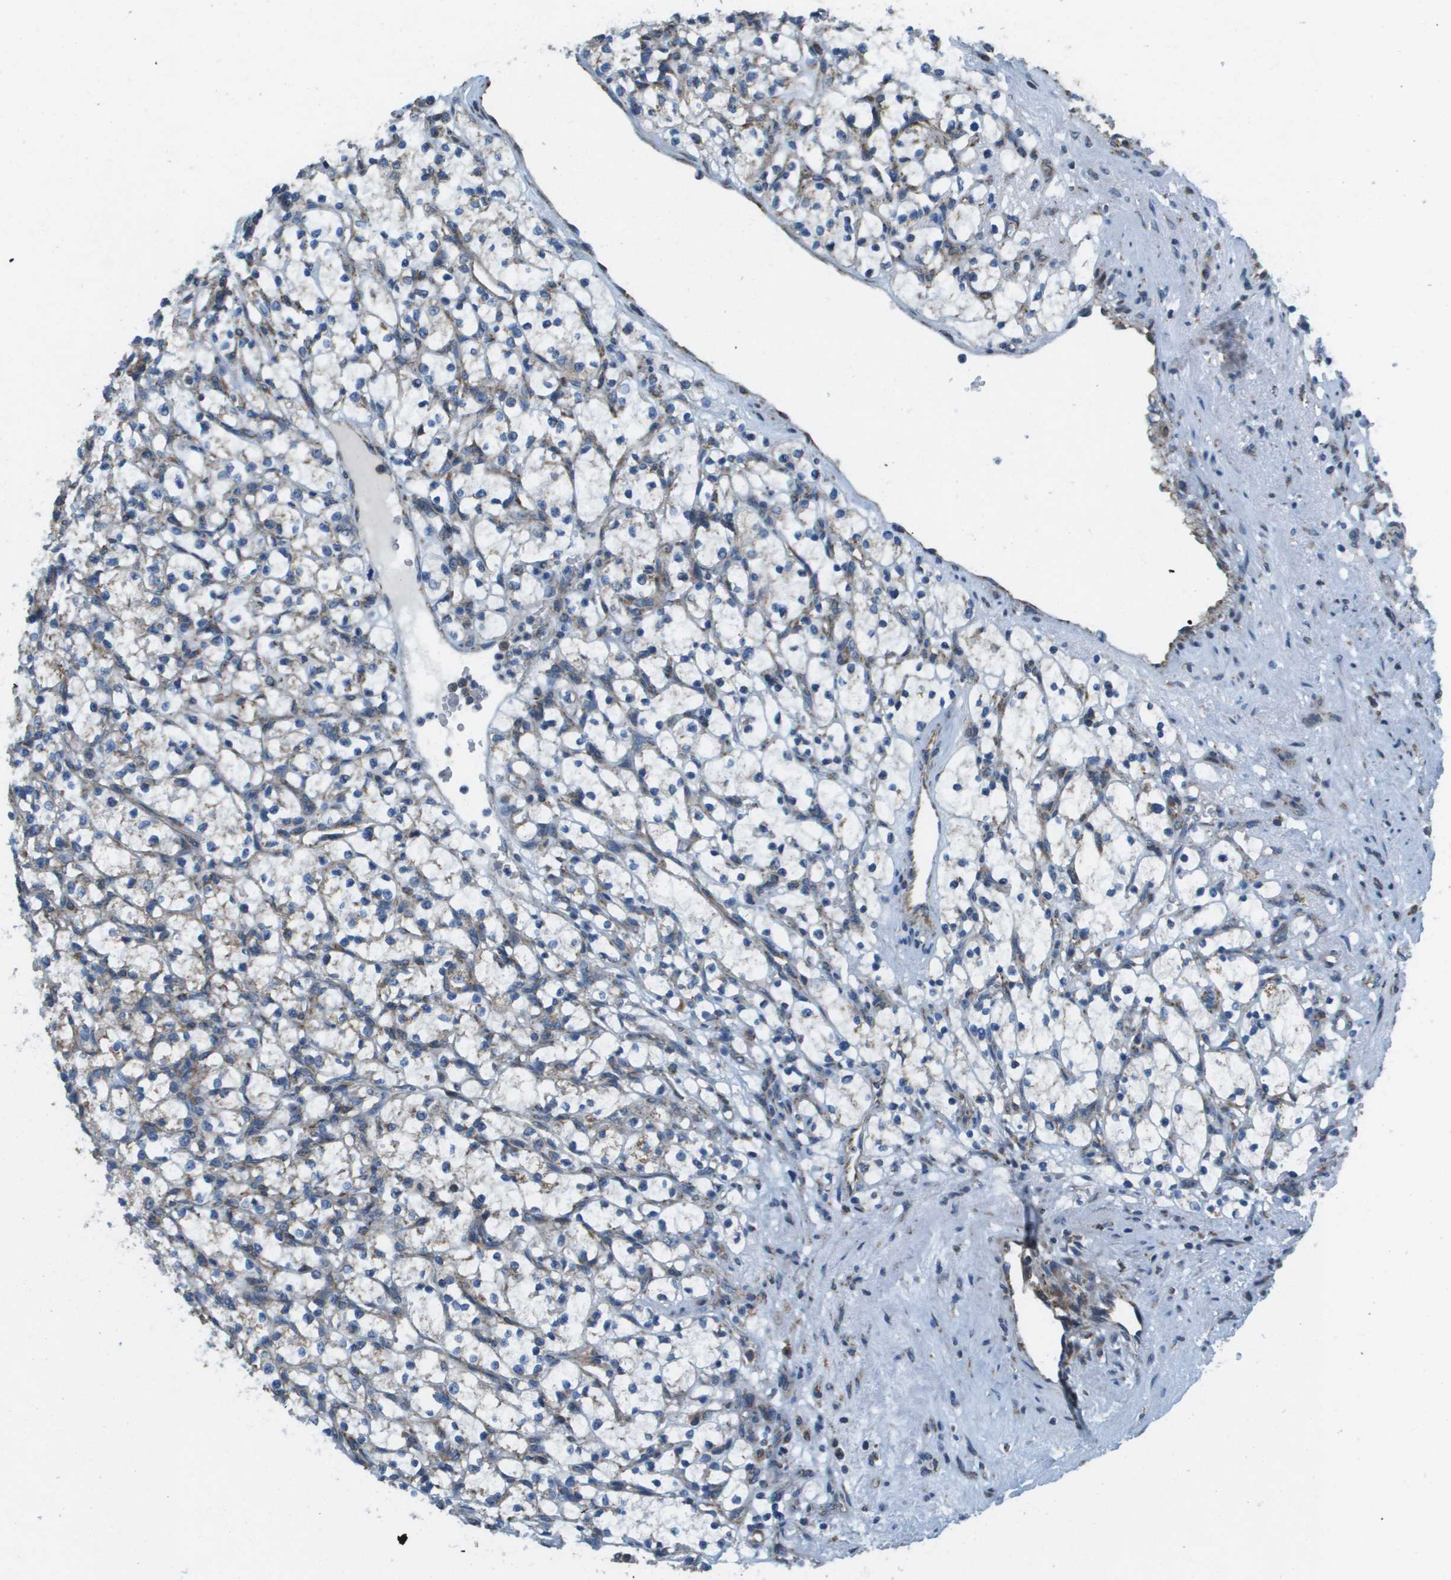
{"staining": {"intensity": "weak", "quantity": "<25%", "location": "cytoplasmic/membranous"}, "tissue": "renal cancer", "cell_type": "Tumor cells", "image_type": "cancer", "snomed": [{"axis": "morphology", "description": "Adenocarcinoma, NOS"}, {"axis": "topography", "description": "Kidney"}], "caption": "Human renal adenocarcinoma stained for a protein using immunohistochemistry exhibits no expression in tumor cells.", "gene": "TAOK3", "patient": {"sex": "female", "age": 69}}